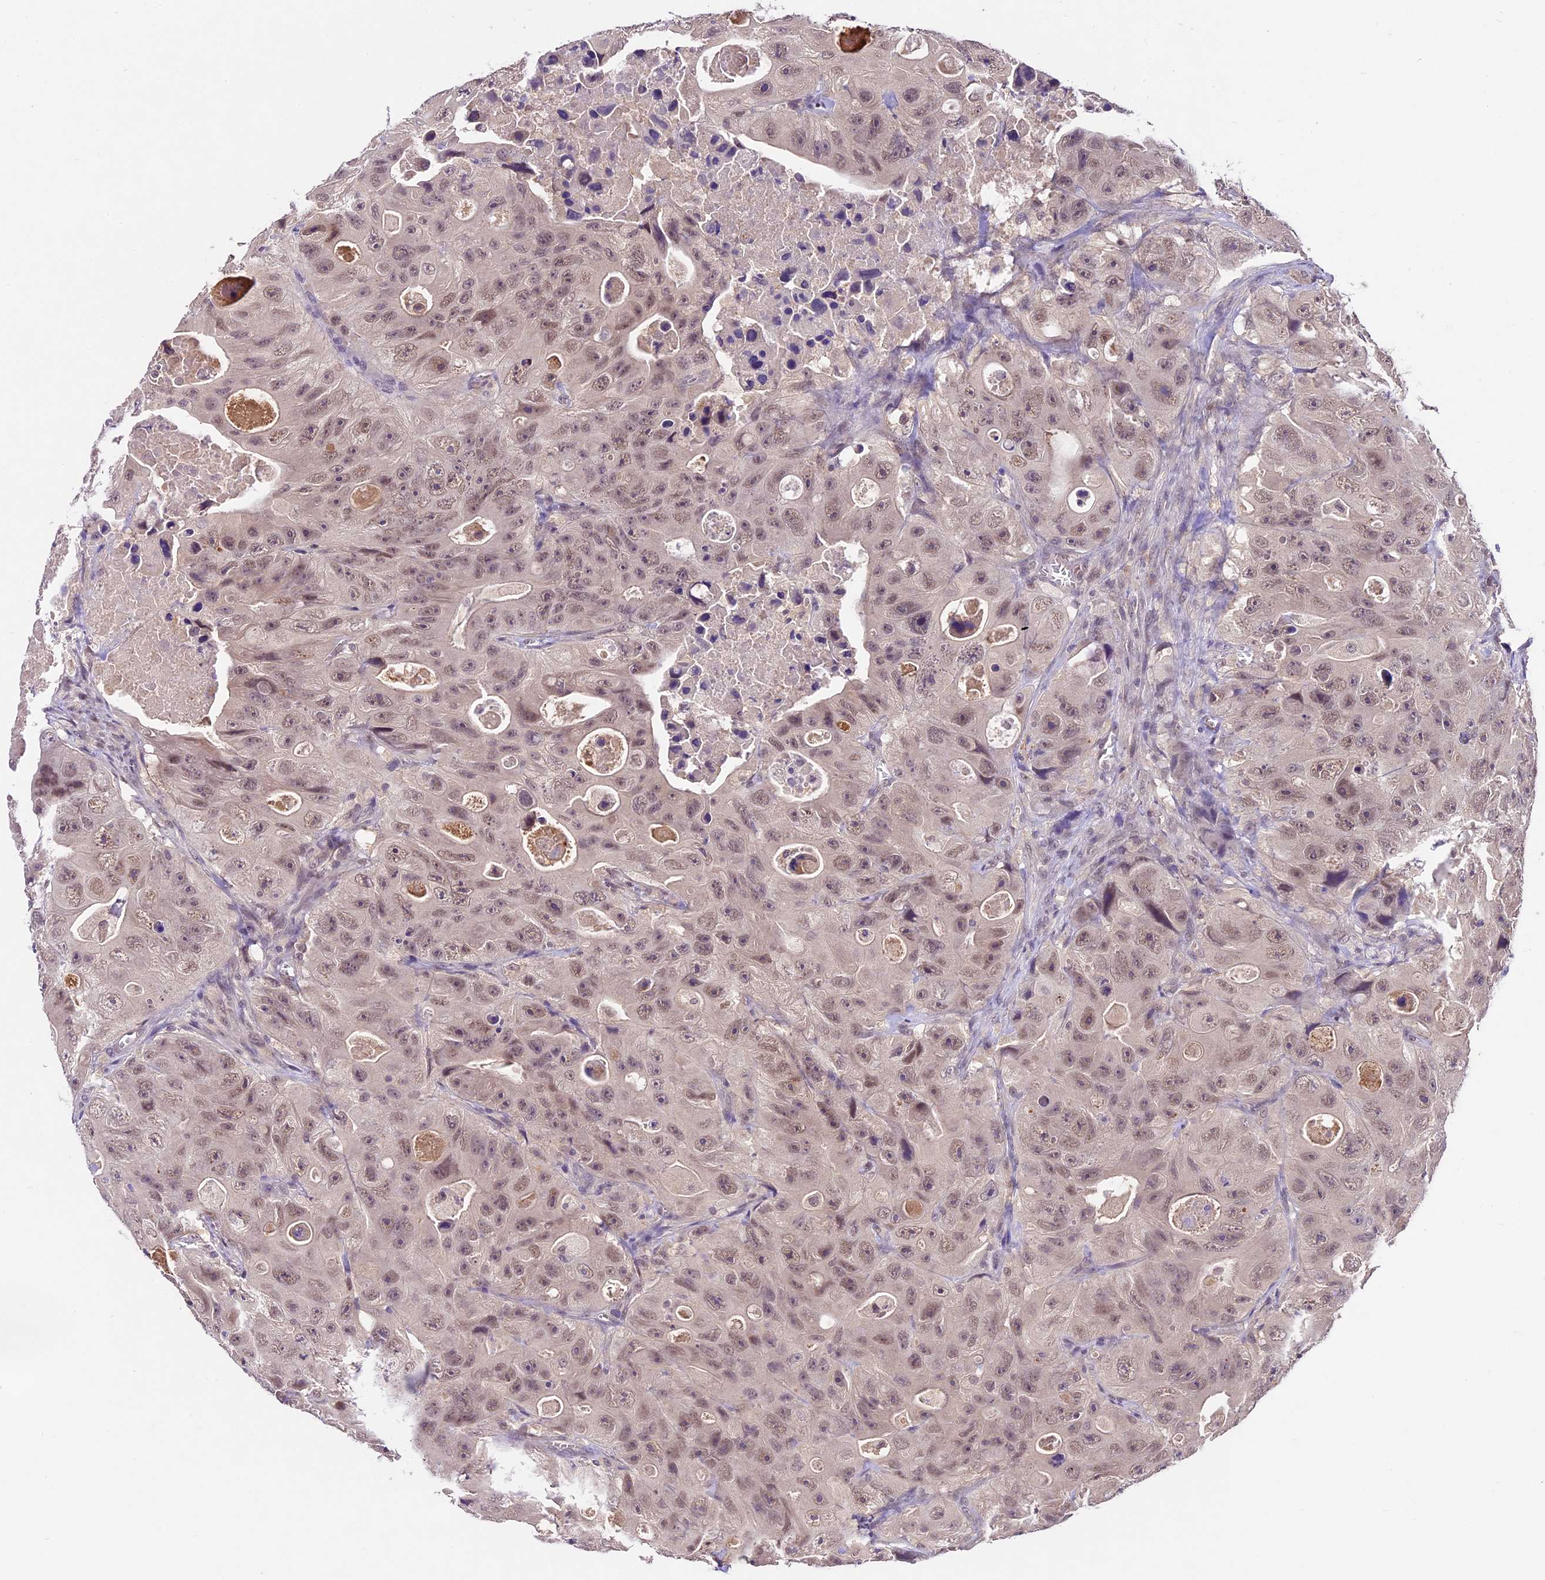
{"staining": {"intensity": "moderate", "quantity": ">75%", "location": "nuclear"}, "tissue": "colorectal cancer", "cell_type": "Tumor cells", "image_type": "cancer", "snomed": [{"axis": "morphology", "description": "Adenocarcinoma, NOS"}, {"axis": "topography", "description": "Colon"}], "caption": "A micrograph of human colorectal adenocarcinoma stained for a protein shows moderate nuclear brown staining in tumor cells.", "gene": "ATP10A", "patient": {"sex": "female", "age": 46}}